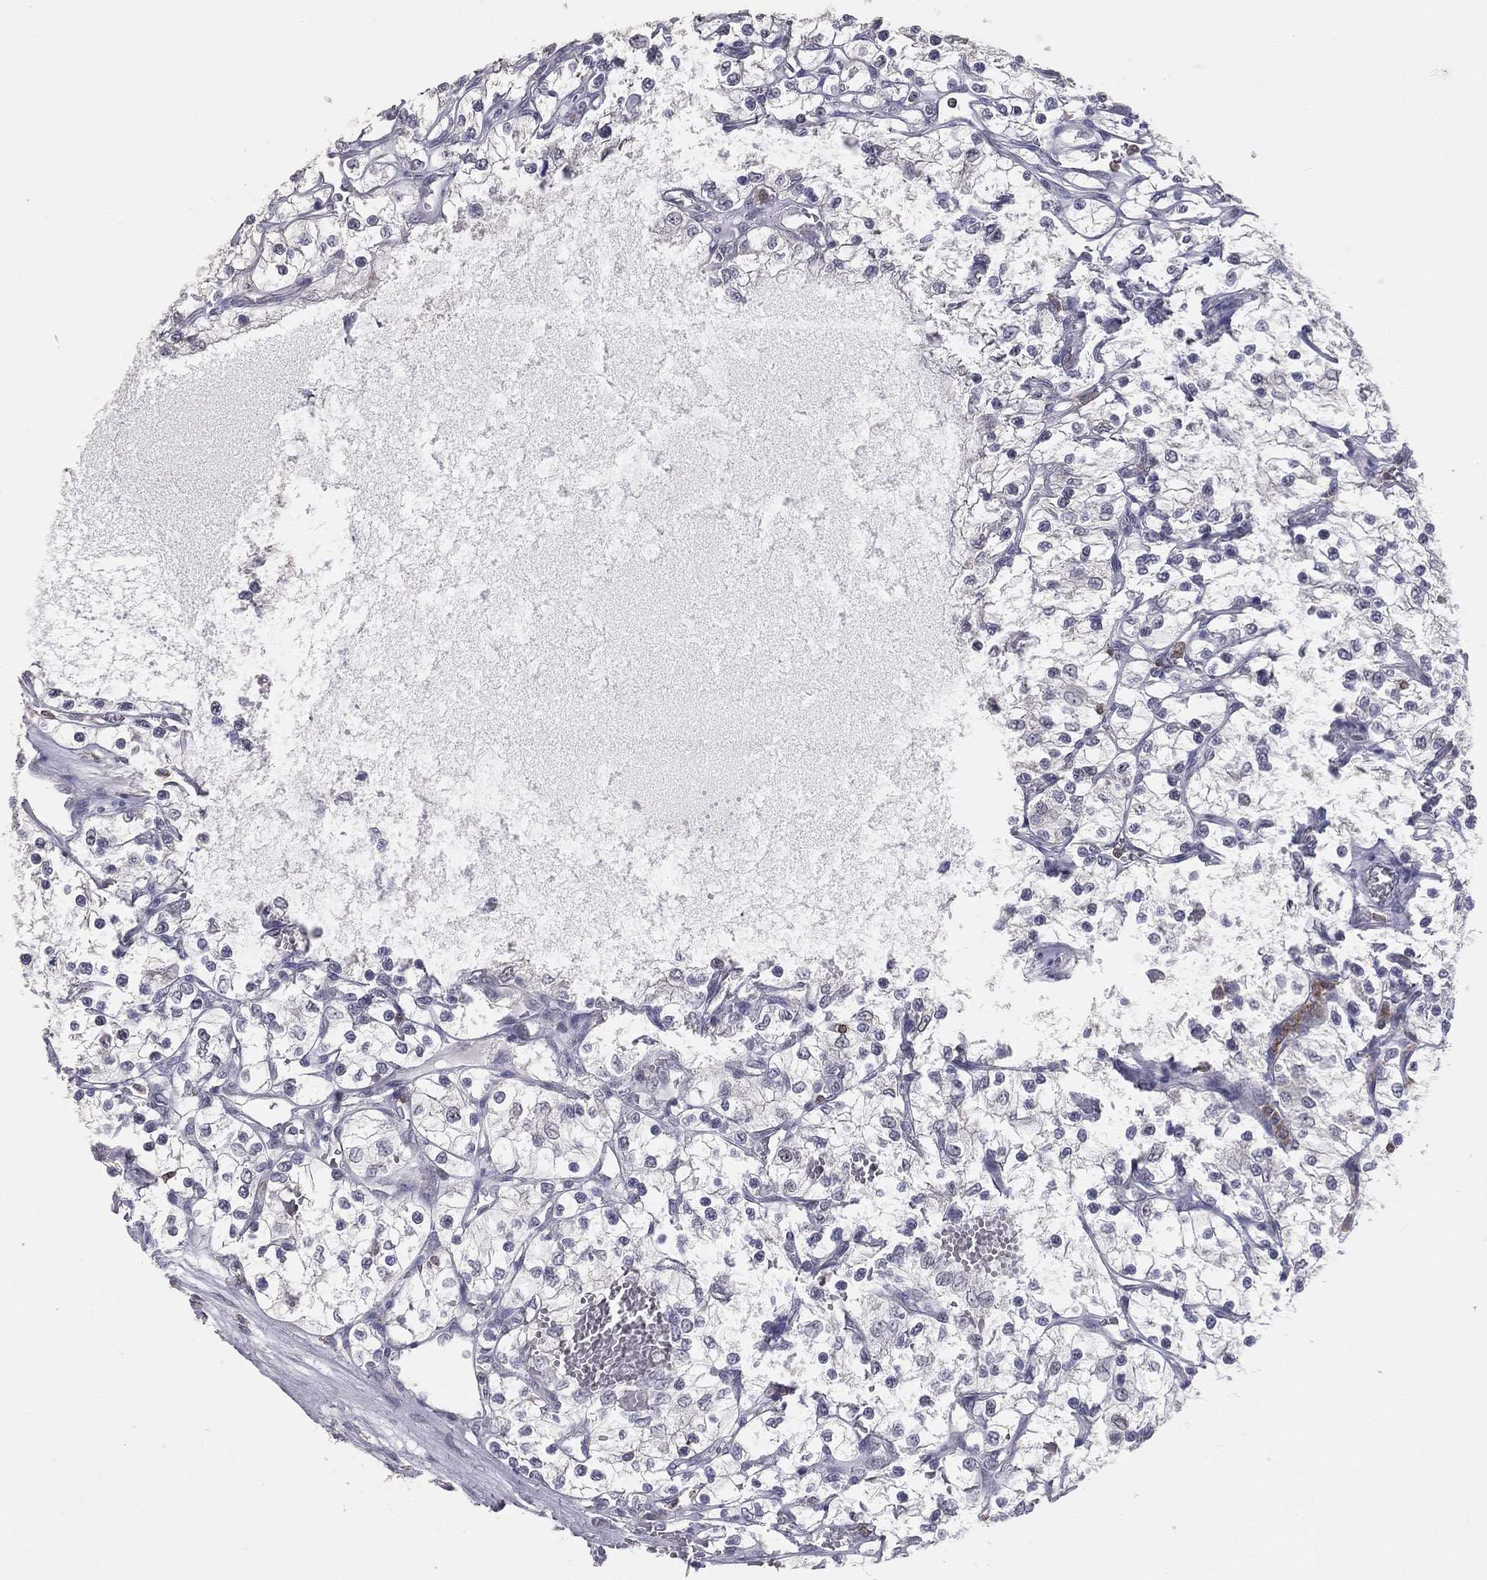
{"staining": {"intensity": "negative", "quantity": "none", "location": "none"}, "tissue": "renal cancer", "cell_type": "Tumor cells", "image_type": "cancer", "snomed": [{"axis": "morphology", "description": "Adenocarcinoma, NOS"}, {"axis": "topography", "description": "Kidney"}], "caption": "High magnification brightfield microscopy of adenocarcinoma (renal) stained with DAB (3,3'-diaminobenzidine) (brown) and counterstained with hematoxylin (blue): tumor cells show no significant staining. Nuclei are stained in blue.", "gene": "PSTPIP1", "patient": {"sex": "female", "age": 69}}